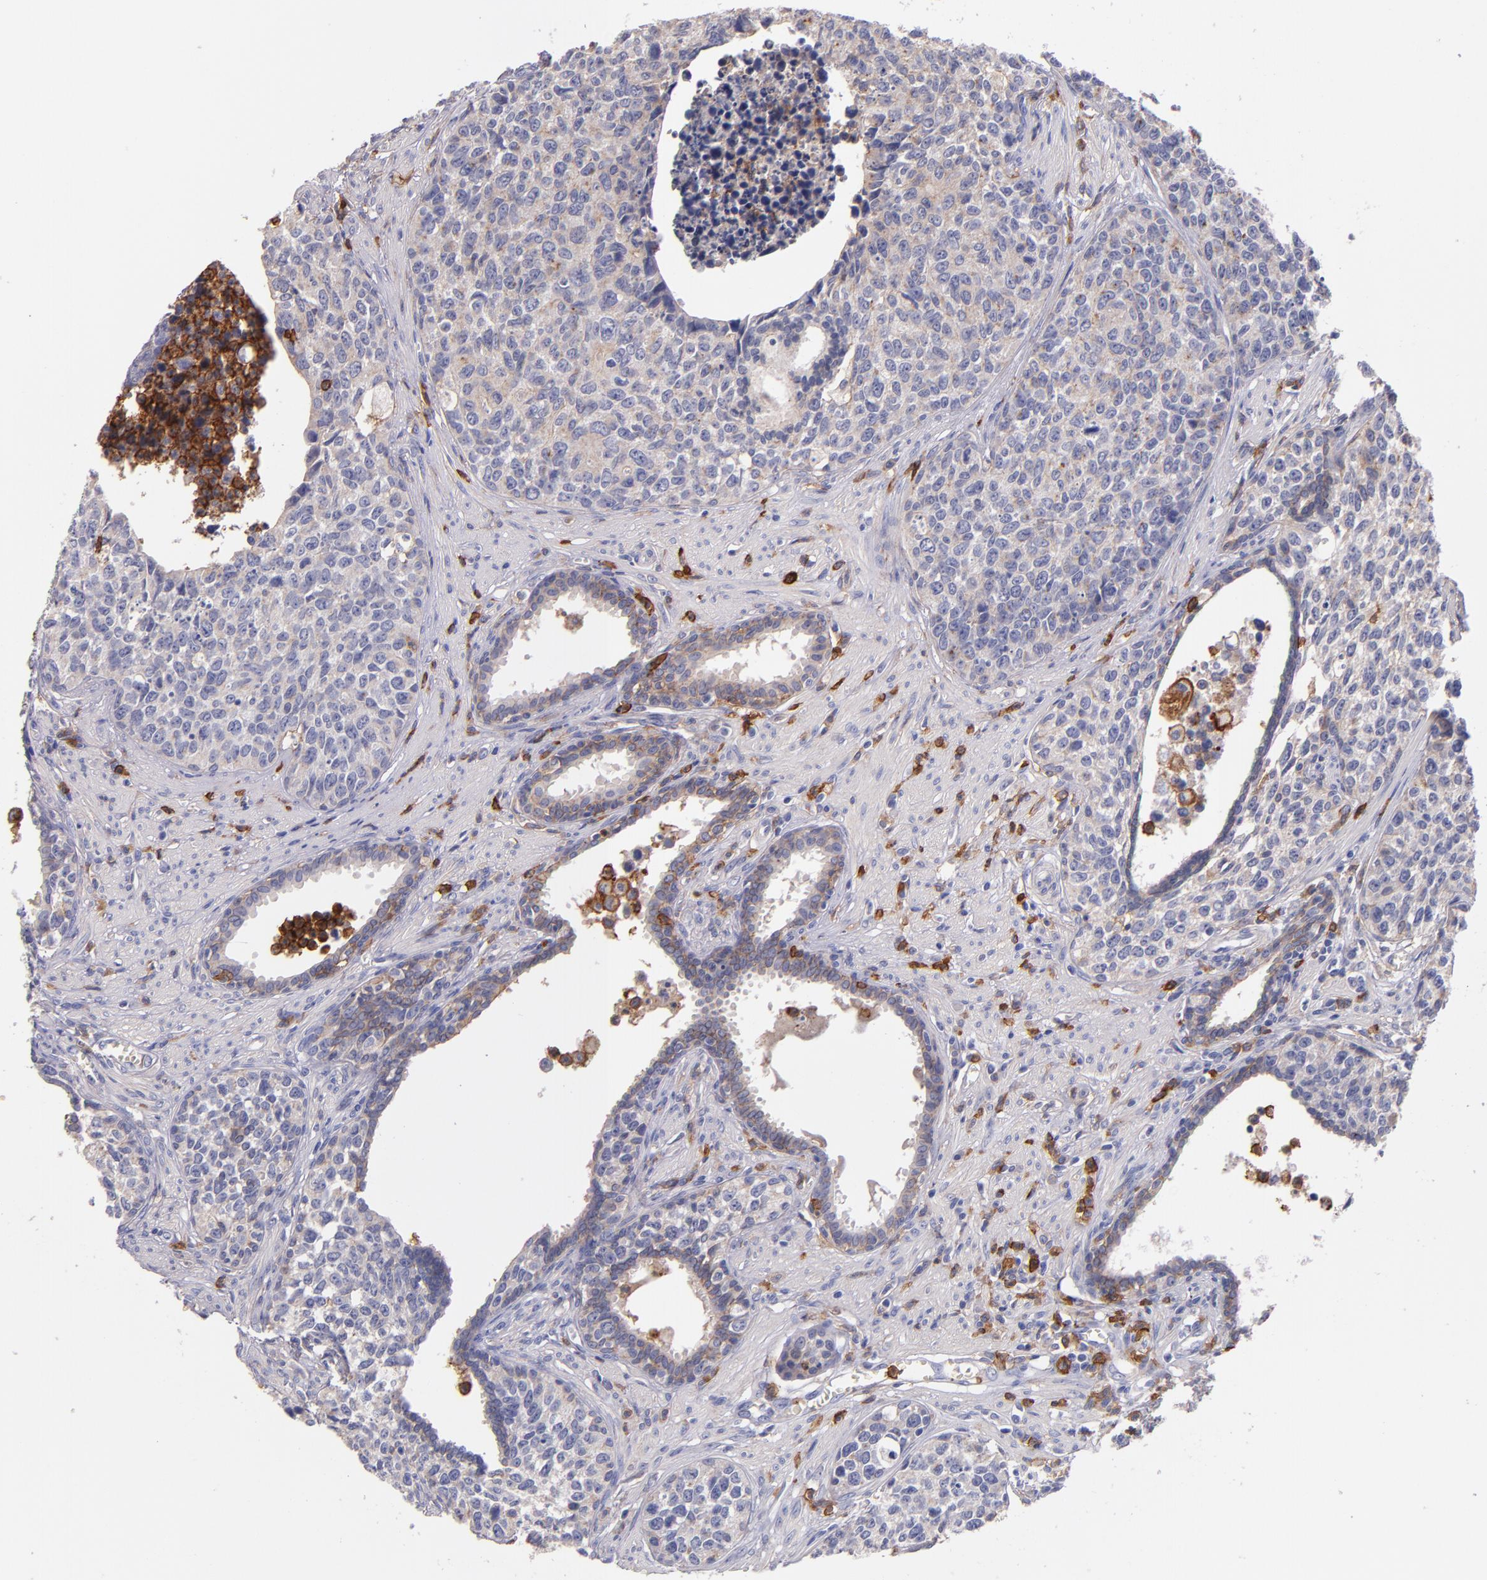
{"staining": {"intensity": "moderate", "quantity": "25%-75%", "location": "cytoplasmic/membranous"}, "tissue": "urothelial cancer", "cell_type": "Tumor cells", "image_type": "cancer", "snomed": [{"axis": "morphology", "description": "Urothelial carcinoma, High grade"}, {"axis": "topography", "description": "Urinary bladder"}], "caption": "Urothelial carcinoma (high-grade) tissue reveals moderate cytoplasmic/membranous positivity in approximately 25%-75% of tumor cells The protein of interest is shown in brown color, while the nuclei are stained blue.", "gene": "C5AR1", "patient": {"sex": "male", "age": 81}}